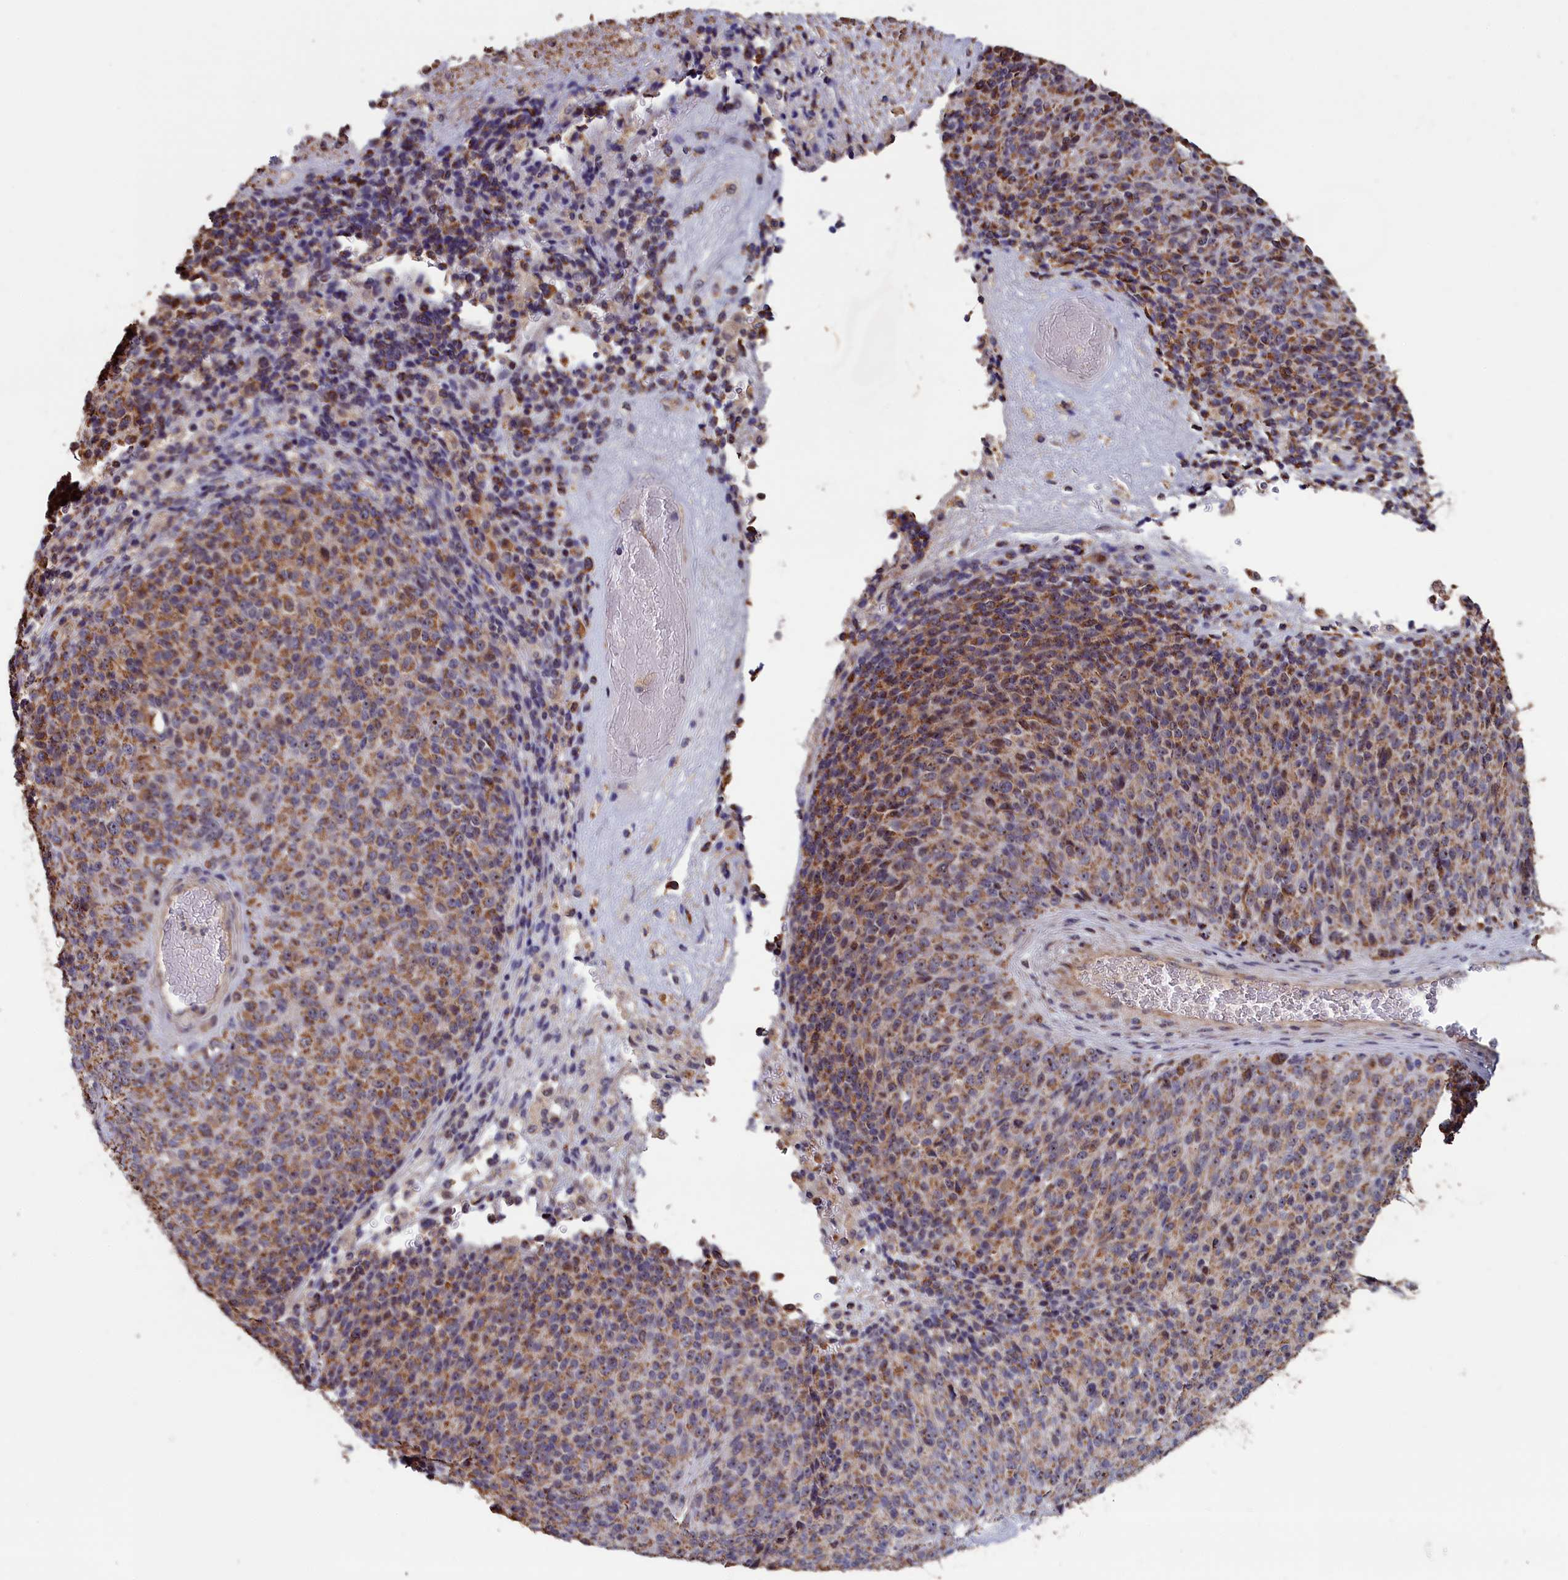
{"staining": {"intensity": "moderate", "quantity": ">75%", "location": "cytoplasmic/membranous,nuclear"}, "tissue": "melanoma", "cell_type": "Tumor cells", "image_type": "cancer", "snomed": [{"axis": "morphology", "description": "Malignant melanoma, Metastatic site"}, {"axis": "topography", "description": "Brain"}], "caption": "DAB (3,3'-diaminobenzidine) immunohistochemical staining of human malignant melanoma (metastatic site) shows moderate cytoplasmic/membranous and nuclear protein expression in approximately >75% of tumor cells.", "gene": "ZNF816", "patient": {"sex": "female", "age": 56}}